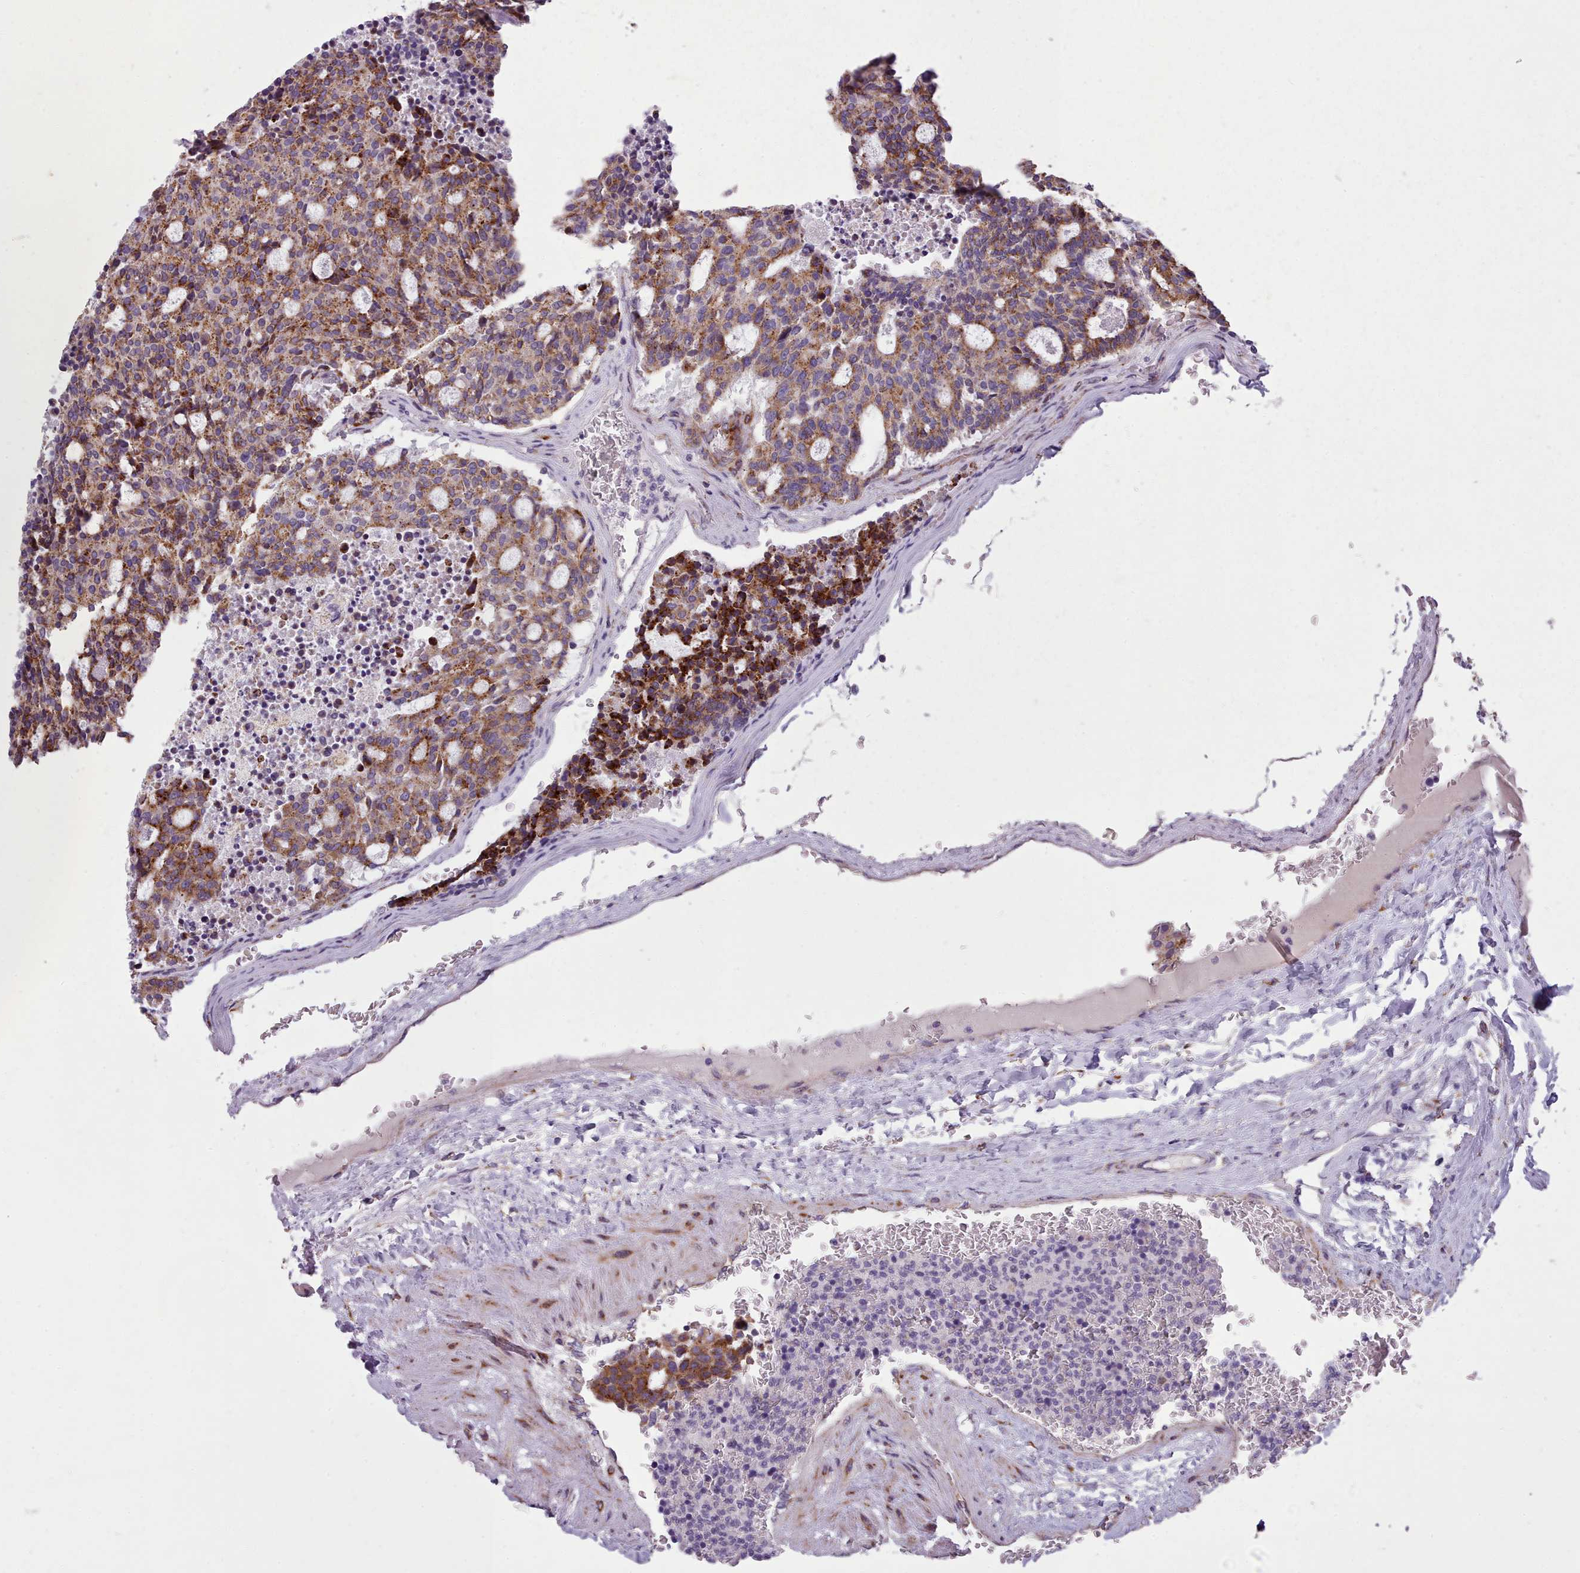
{"staining": {"intensity": "moderate", "quantity": ">75%", "location": "cytoplasmic/membranous"}, "tissue": "carcinoid", "cell_type": "Tumor cells", "image_type": "cancer", "snomed": [{"axis": "morphology", "description": "Carcinoid, malignant, NOS"}, {"axis": "topography", "description": "Pancreas"}], "caption": "A brown stain labels moderate cytoplasmic/membranous positivity of a protein in carcinoid (malignant) tumor cells.", "gene": "FKBP10", "patient": {"sex": "female", "age": 54}}